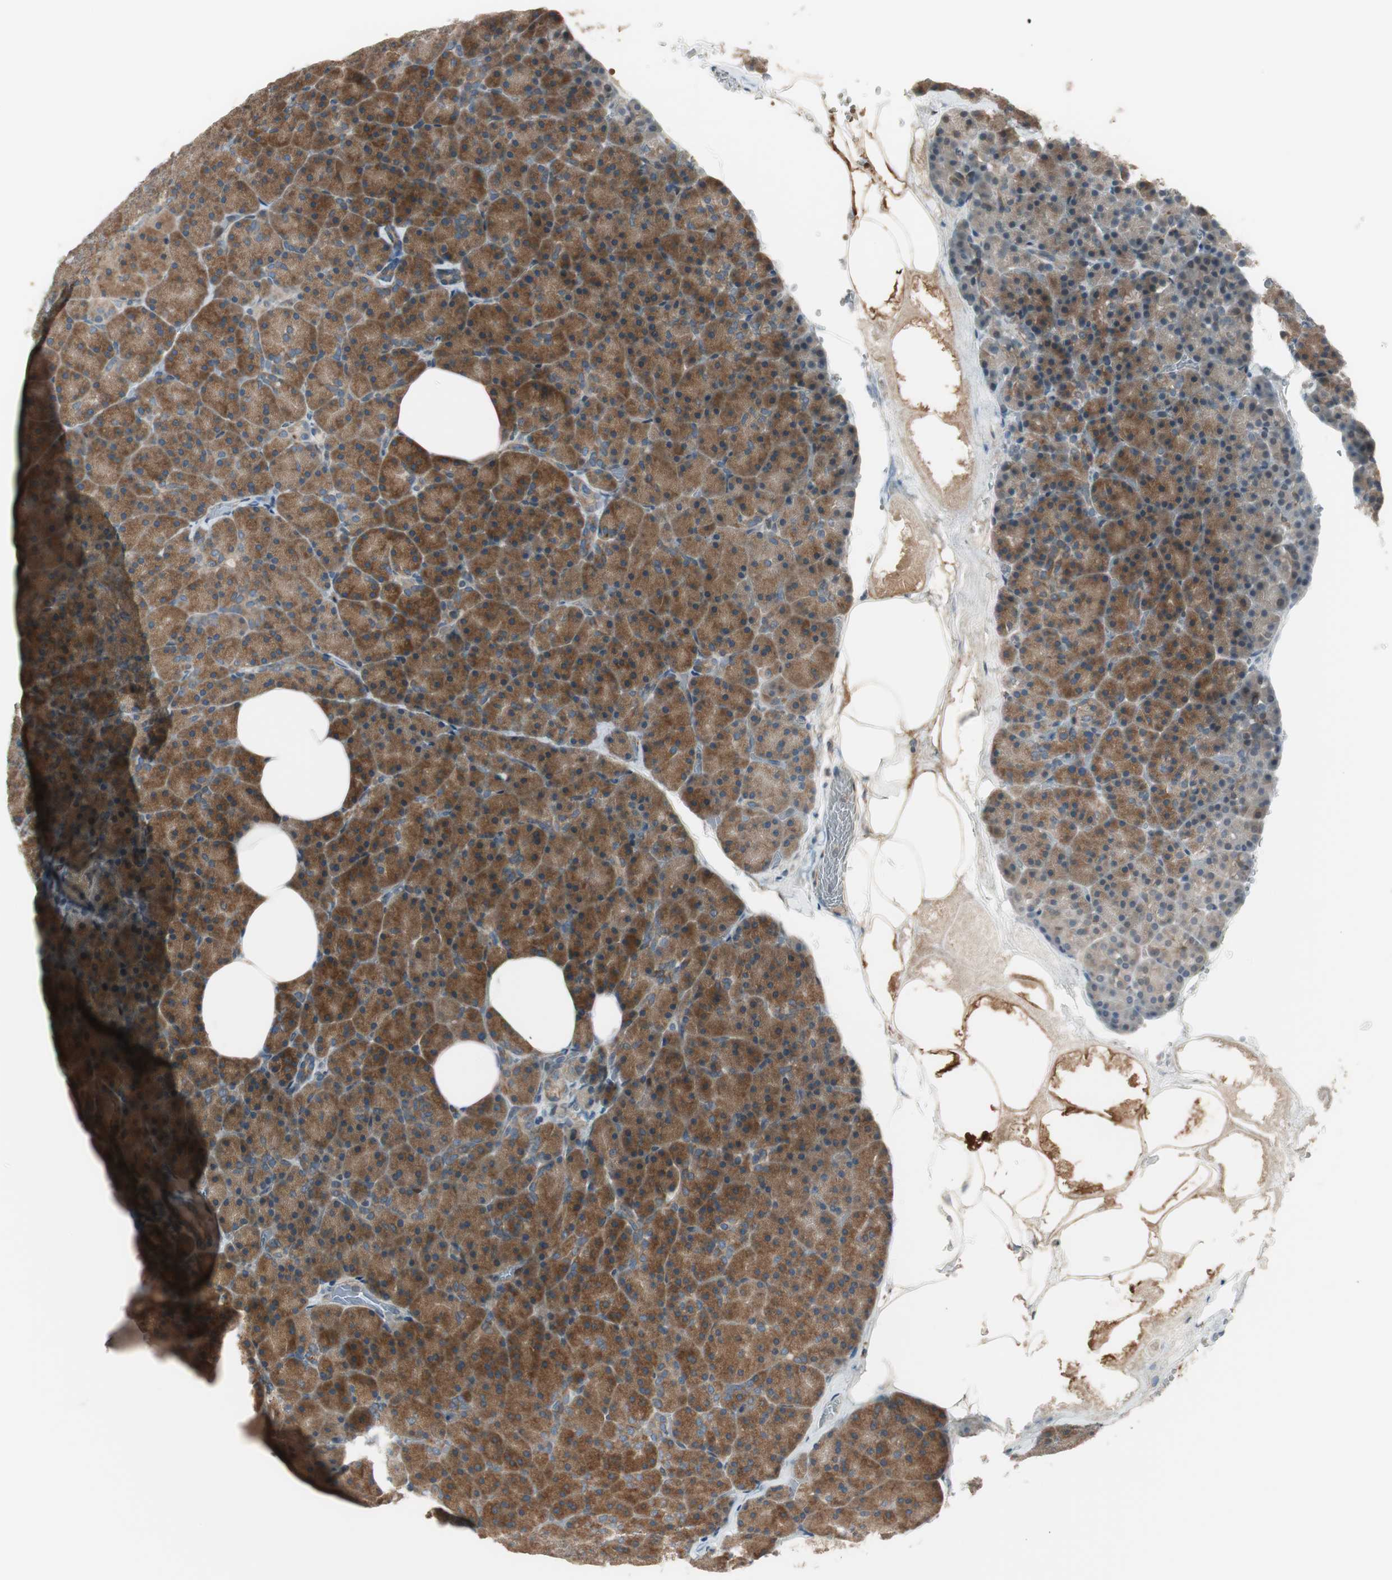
{"staining": {"intensity": "moderate", "quantity": ">75%", "location": "cytoplasmic/membranous"}, "tissue": "pancreas", "cell_type": "Exocrine glandular cells", "image_type": "normal", "snomed": [{"axis": "morphology", "description": "Normal tissue, NOS"}, {"axis": "topography", "description": "Pancreas"}], "caption": "Moderate cytoplasmic/membranous protein positivity is present in about >75% of exocrine glandular cells in pancreas. Using DAB (brown) and hematoxylin (blue) stains, captured at high magnification using brightfield microscopy.", "gene": "CGRRF1", "patient": {"sex": "female", "age": 35}}